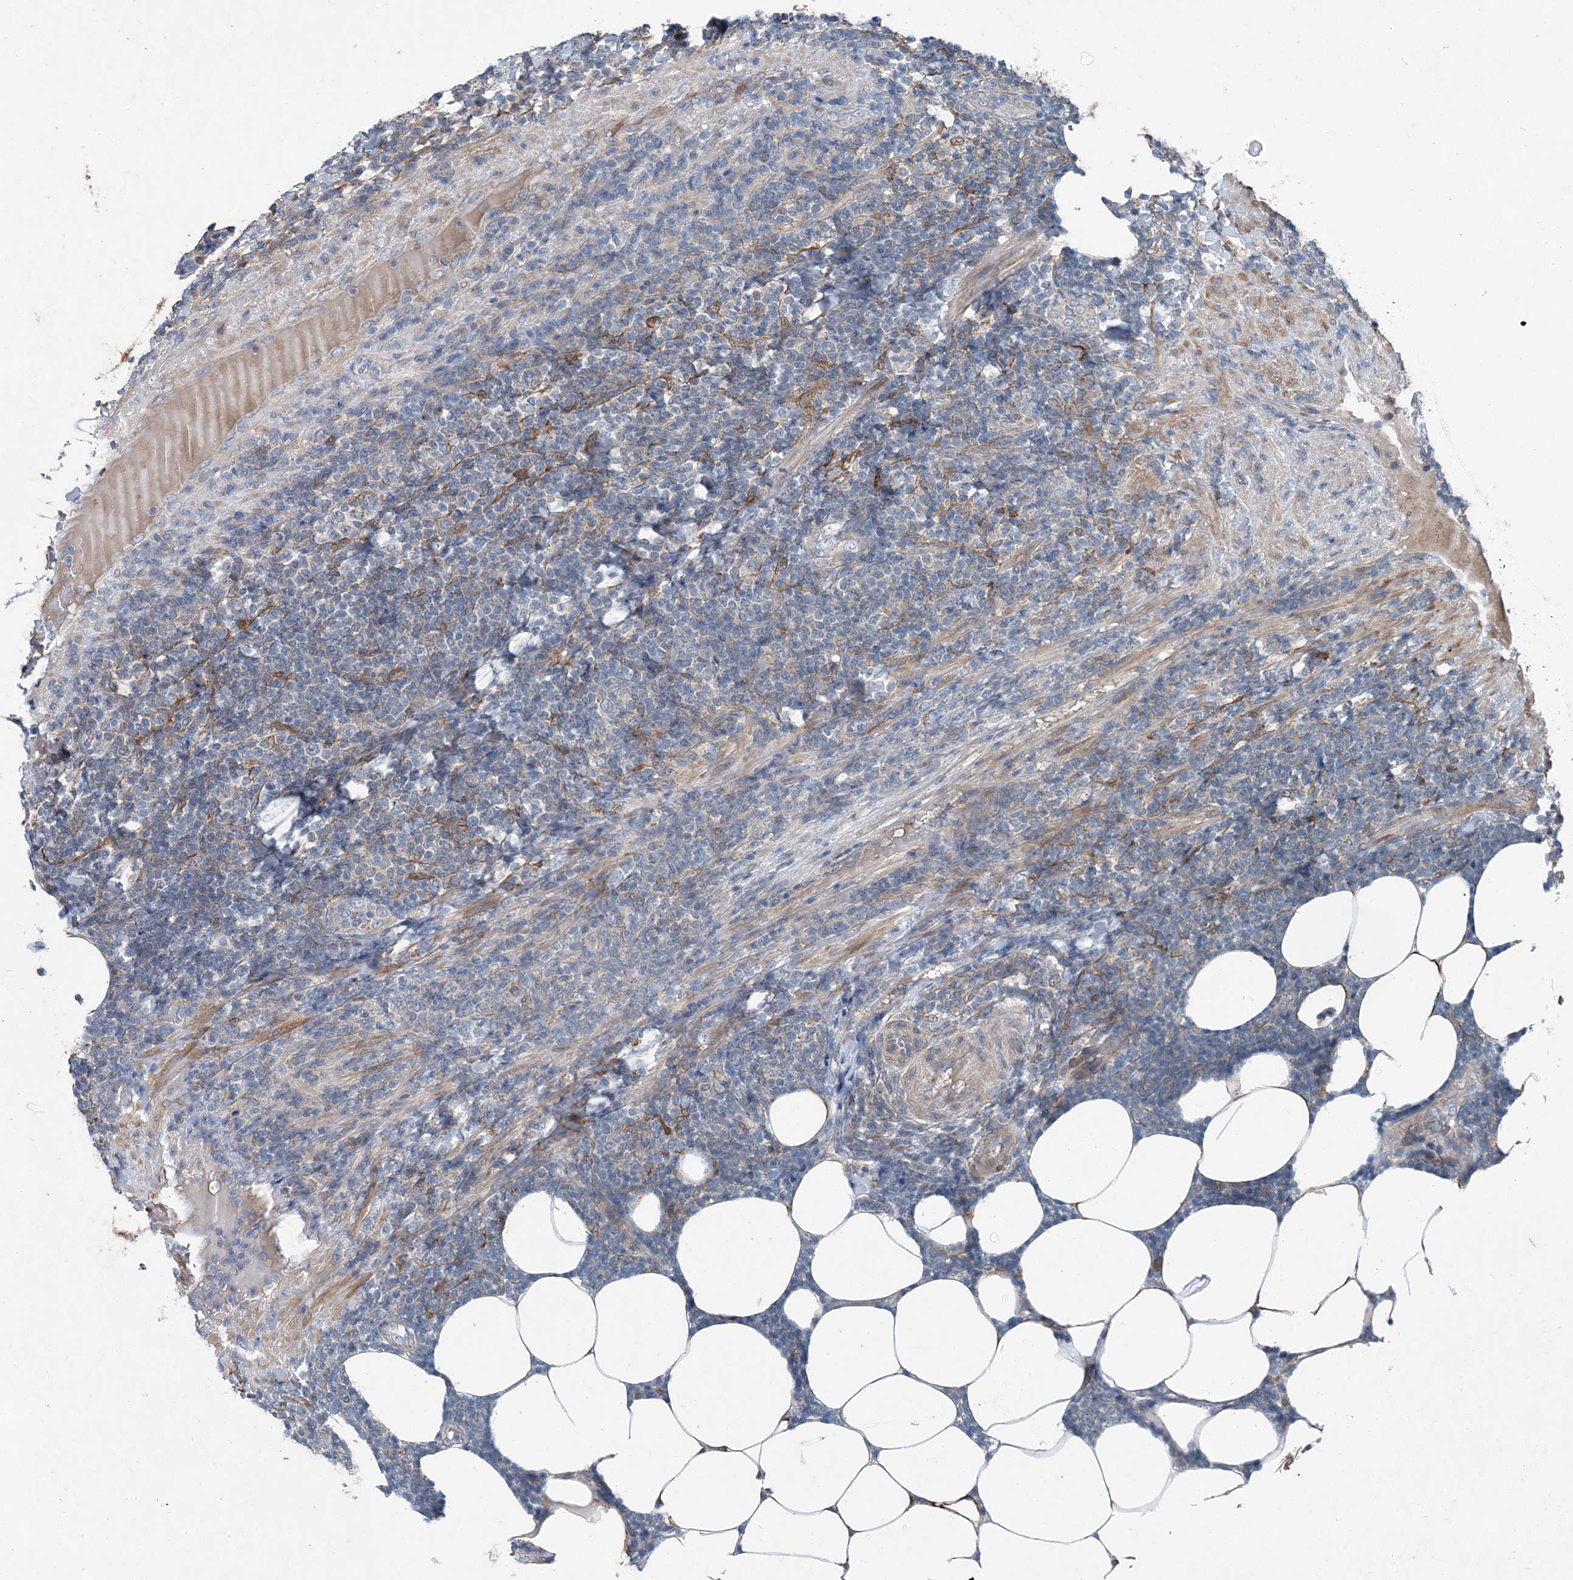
{"staining": {"intensity": "negative", "quantity": "none", "location": "none"}, "tissue": "lymphoma", "cell_type": "Tumor cells", "image_type": "cancer", "snomed": [{"axis": "morphology", "description": "Malignant lymphoma, non-Hodgkin's type, Low grade"}, {"axis": "topography", "description": "Lymph node"}], "caption": "Protein analysis of lymphoma exhibits no significant positivity in tumor cells.", "gene": "SPOPL", "patient": {"sex": "male", "age": 66}}